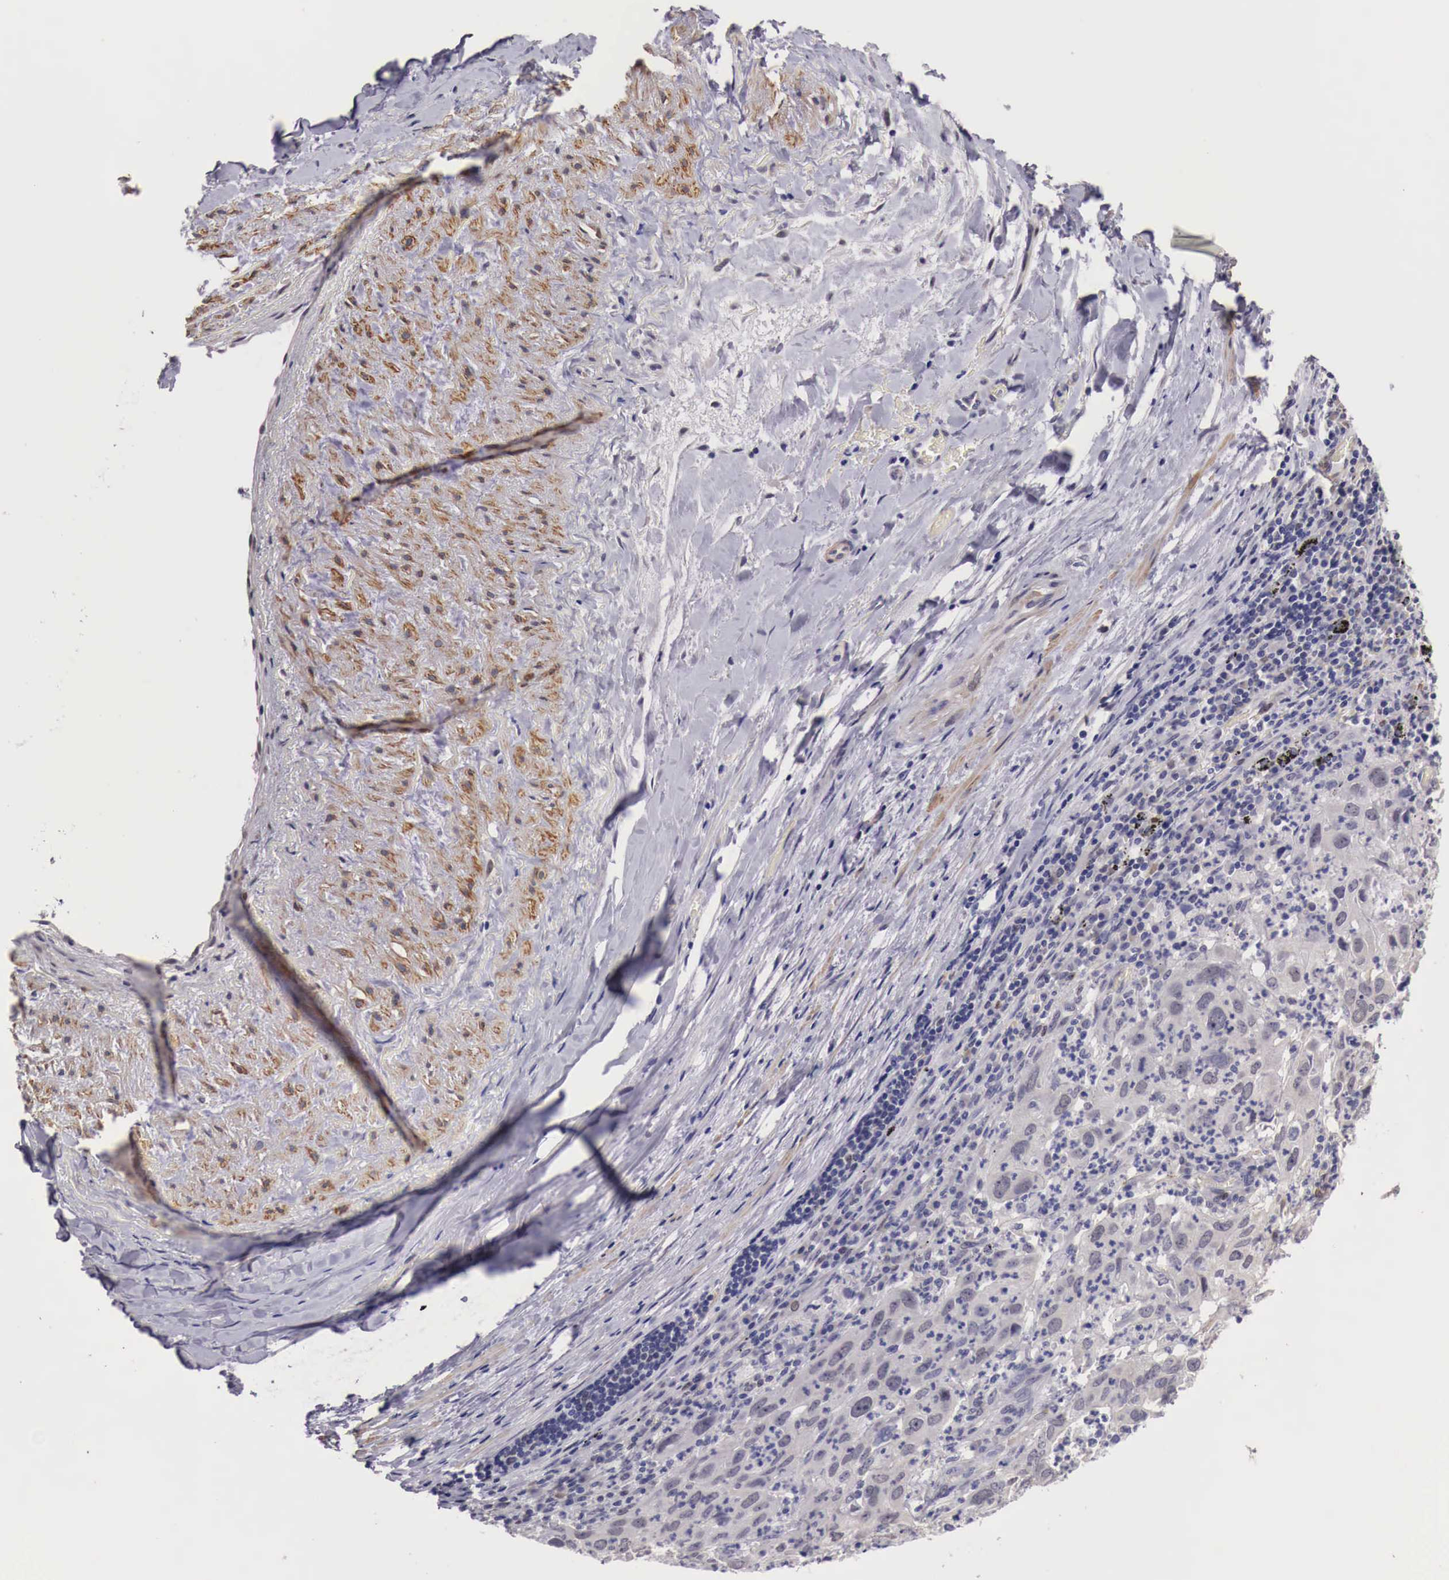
{"staining": {"intensity": "negative", "quantity": "none", "location": "none"}, "tissue": "lung cancer", "cell_type": "Tumor cells", "image_type": "cancer", "snomed": [{"axis": "morphology", "description": "Adenocarcinoma, NOS"}, {"axis": "topography", "description": "Lung"}], "caption": "IHC histopathology image of neoplastic tissue: lung cancer stained with DAB displays no significant protein expression in tumor cells. (IHC, brightfield microscopy, high magnification).", "gene": "ENOX2", "patient": {"sex": "male", "age": 48}}